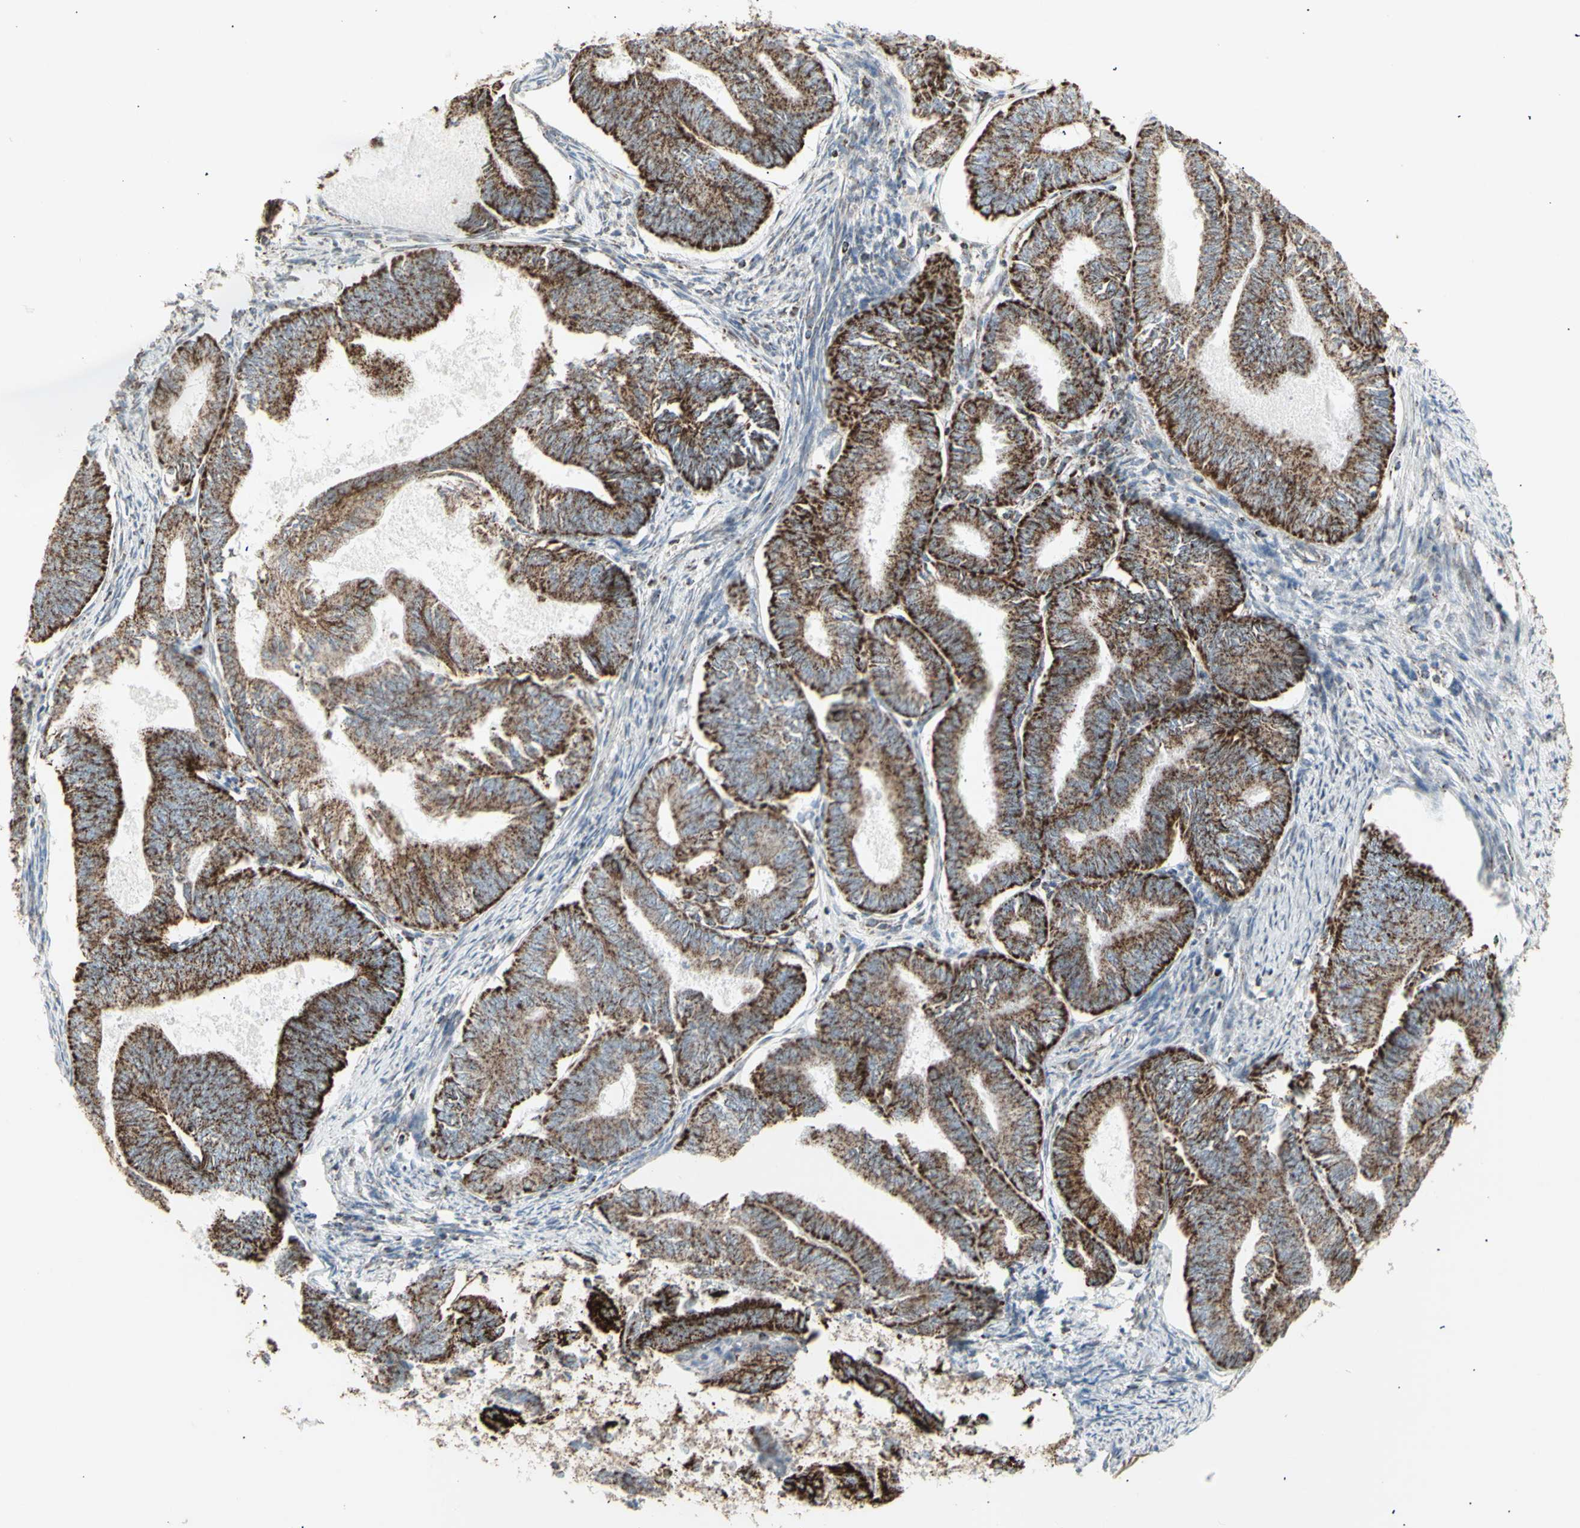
{"staining": {"intensity": "strong", "quantity": ">75%", "location": "cytoplasmic/membranous"}, "tissue": "endometrial cancer", "cell_type": "Tumor cells", "image_type": "cancer", "snomed": [{"axis": "morphology", "description": "Adenocarcinoma, NOS"}, {"axis": "topography", "description": "Endometrium"}], "caption": "Strong cytoplasmic/membranous expression is identified in approximately >75% of tumor cells in endometrial cancer (adenocarcinoma). (Stains: DAB (3,3'-diaminobenzidine) in brown, nuclei in blue, Microscopy: brightfield microscopy at high magnification).", "gene": "PLGRKT", "patient": {"sex": "female", "age": 86}}